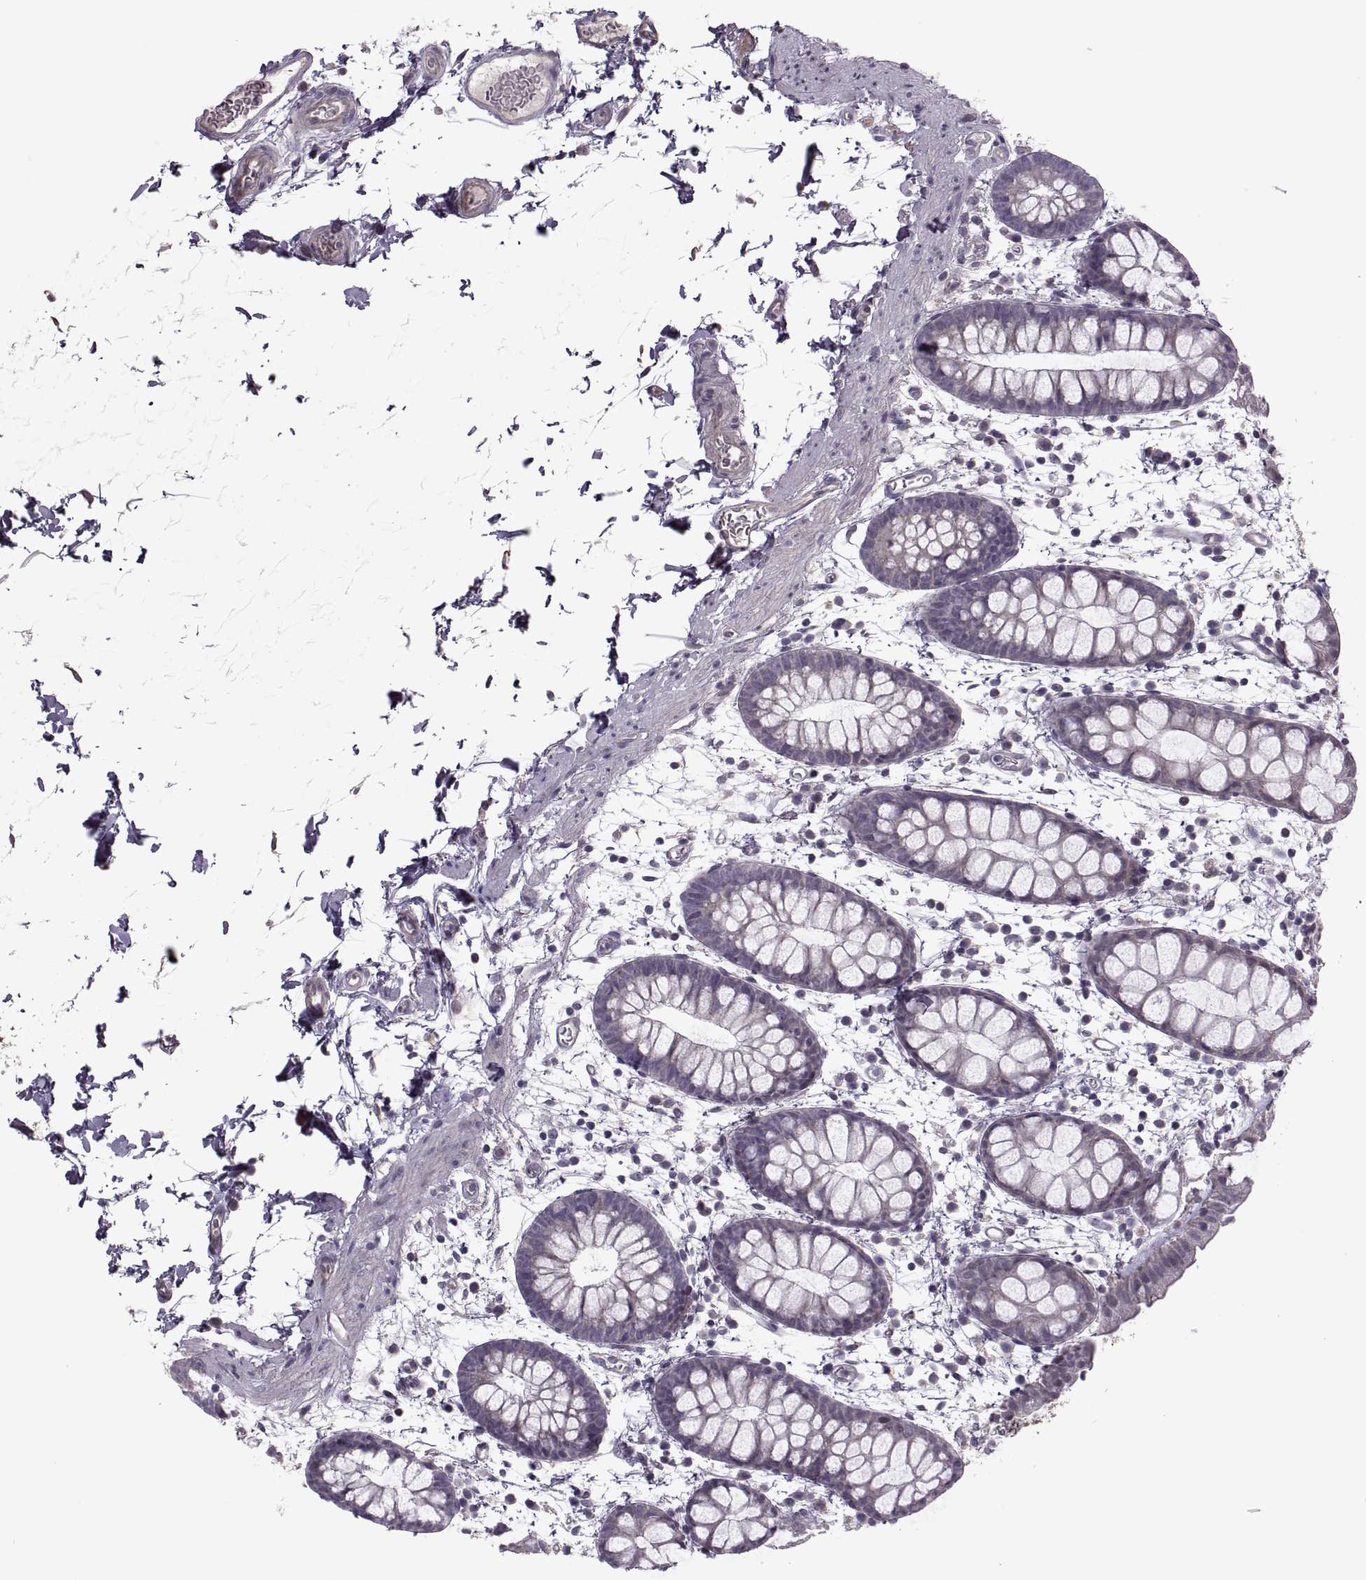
{"staining": {"intensity": "negative", "quantity": "none", "location": "none"}, "tissue": "rectum", "cell_type": "Glandular cells", "image_type": "normal", "snomed": [{"axis": "morphology", "description": "Normal tissue, NOS"}, {"axis": "topography", "description": "Rectum"}], "caption": "Immunohistochemistry histopathology image of benign human rectum stained for a protein (brown), which demonstrates no expression in glandular cells.", "gene": "ODF3", "patient": {"sex": "male", "age": 57}}